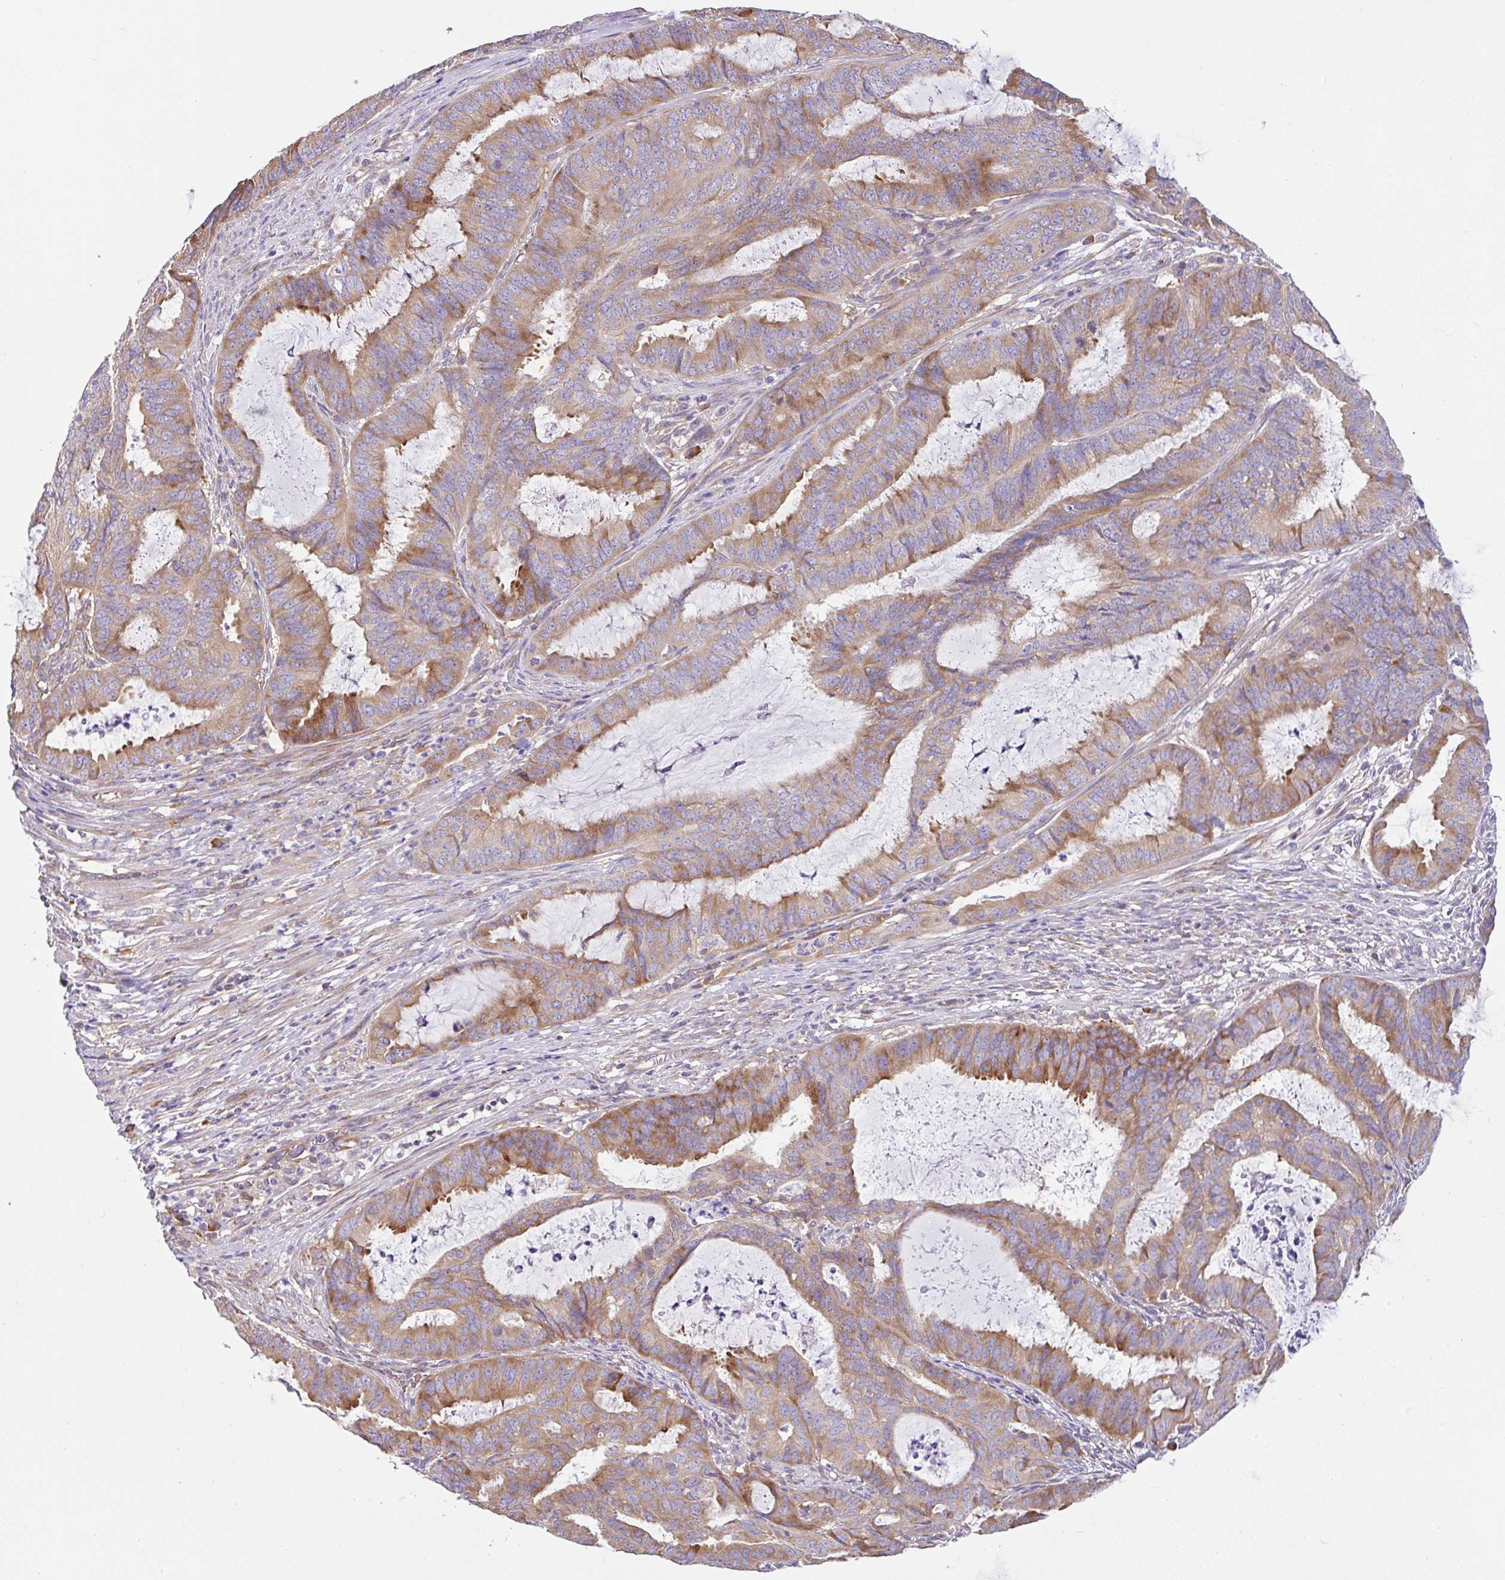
{"staining": {"intensity": "moderate", "quantity": ">75%", "location": "cytoplasmic/membranous"}, "tissue": "endometrial cancer", "cell_type": "Tumor cells", "image_type": "cancer", "snomed": [{"axis": "morphology", "description": "Adenocarcinoma, NOS"}, {"axis": "topography", "description": "Endometrium"}], "caption": "Human endometrial cancer (adenocarcinoma) stained with a brown dye reveals moderate cytoplasmic/membranous positive positivity in approximately >75% of tumor cells.", "gene": "GFPT2", "patient": {"sex": "female", "age": 51}}